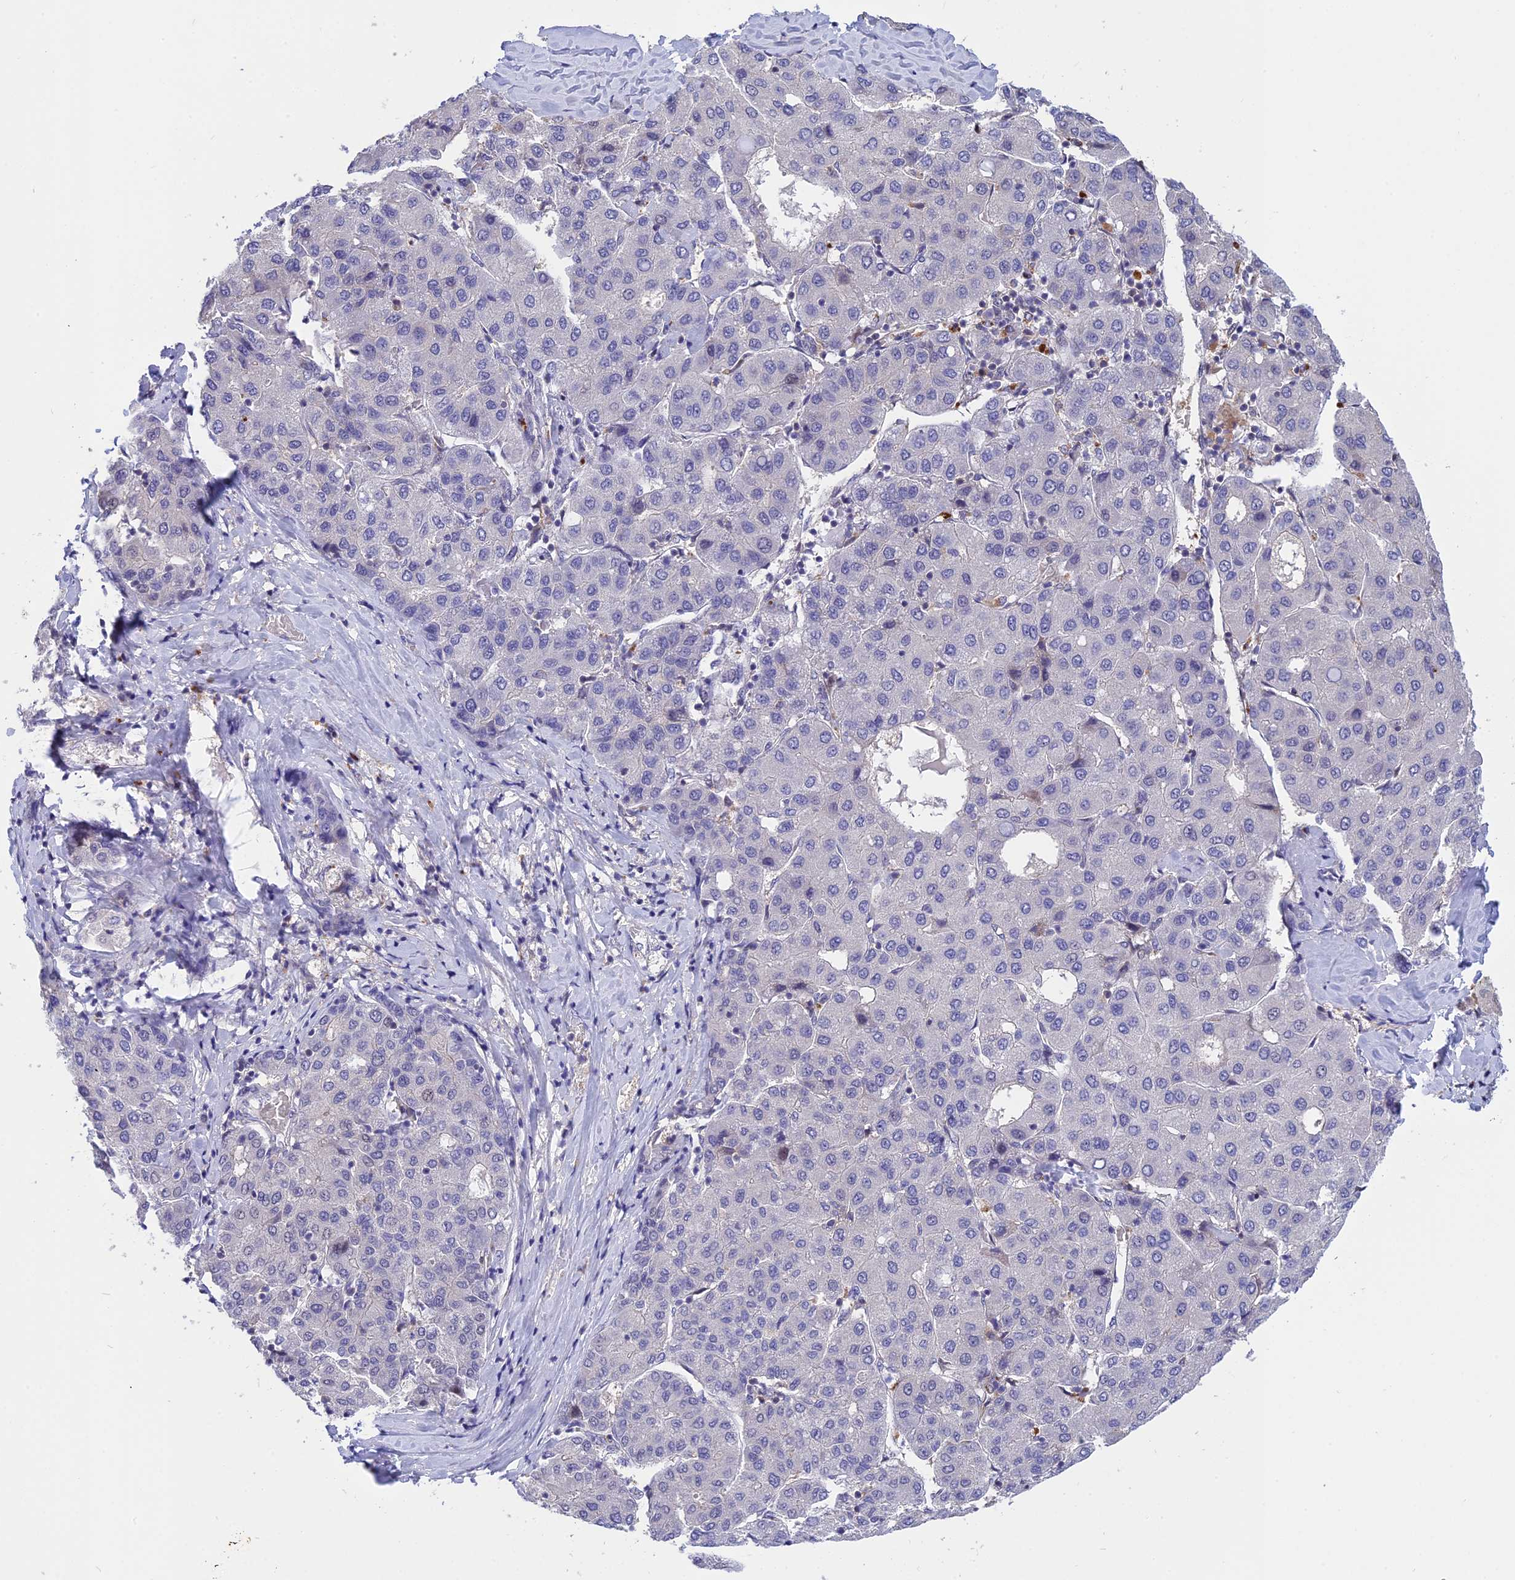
{"staining": {"intensity": "negative", "quantity": "none", "location": "none"}, "tissue": "liver cancer", "cell_type": "Tumor cells", "image_type": "cancer", "snomed": [{"axis": "morphology", "description": "Carcinoma, Hepatocellular, NOS"}, {"axis": "topography", "description": "Liver"}], "caption": "Immunohistochemistry image of neoplastic tissue: liver hepatocellular carcinoma stained with DAB displays no significant protein expression in tumor cells.", "gene": "KCTD14", "patient": {"sex": "male", "age": 65}}